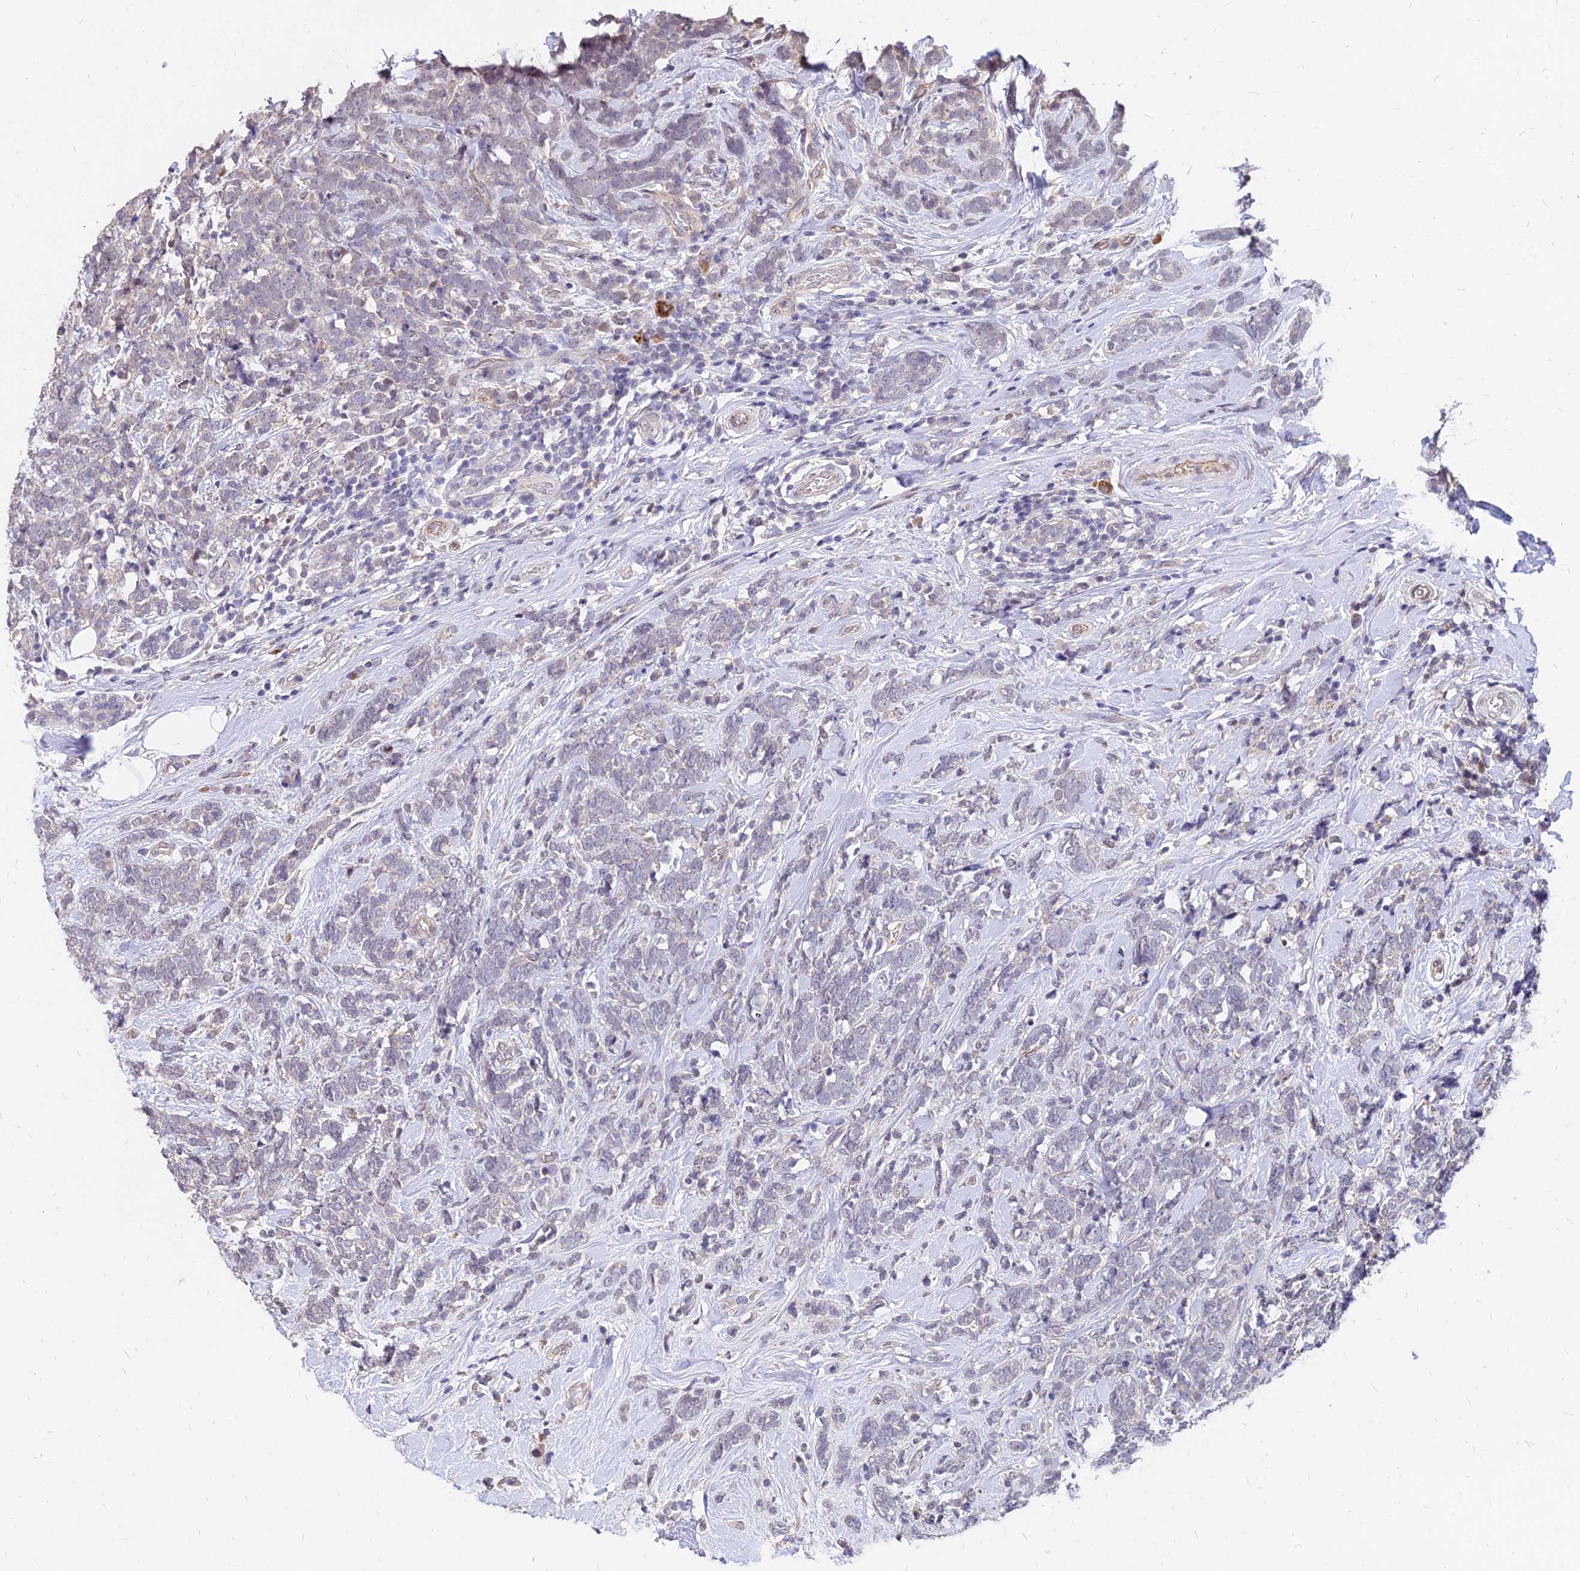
{"staining": {"intensity": "negative", "quantity": "none", "location": "none"}, "tissue": "breast cancer", "cell_type": "Tumor cells", "image_type": "cancer", "snomed": [{"axis": "morphology", "description": "Lobular carcinoma"}, {"axis": "topography", "description": "Breast"}], "caption": "The micrograph exhibits no significant positivity in tumor cells of breast cancer (lobular carcinoma).", "gene": "C11orf68", "patient": {"sex": "female", "age": 58}}